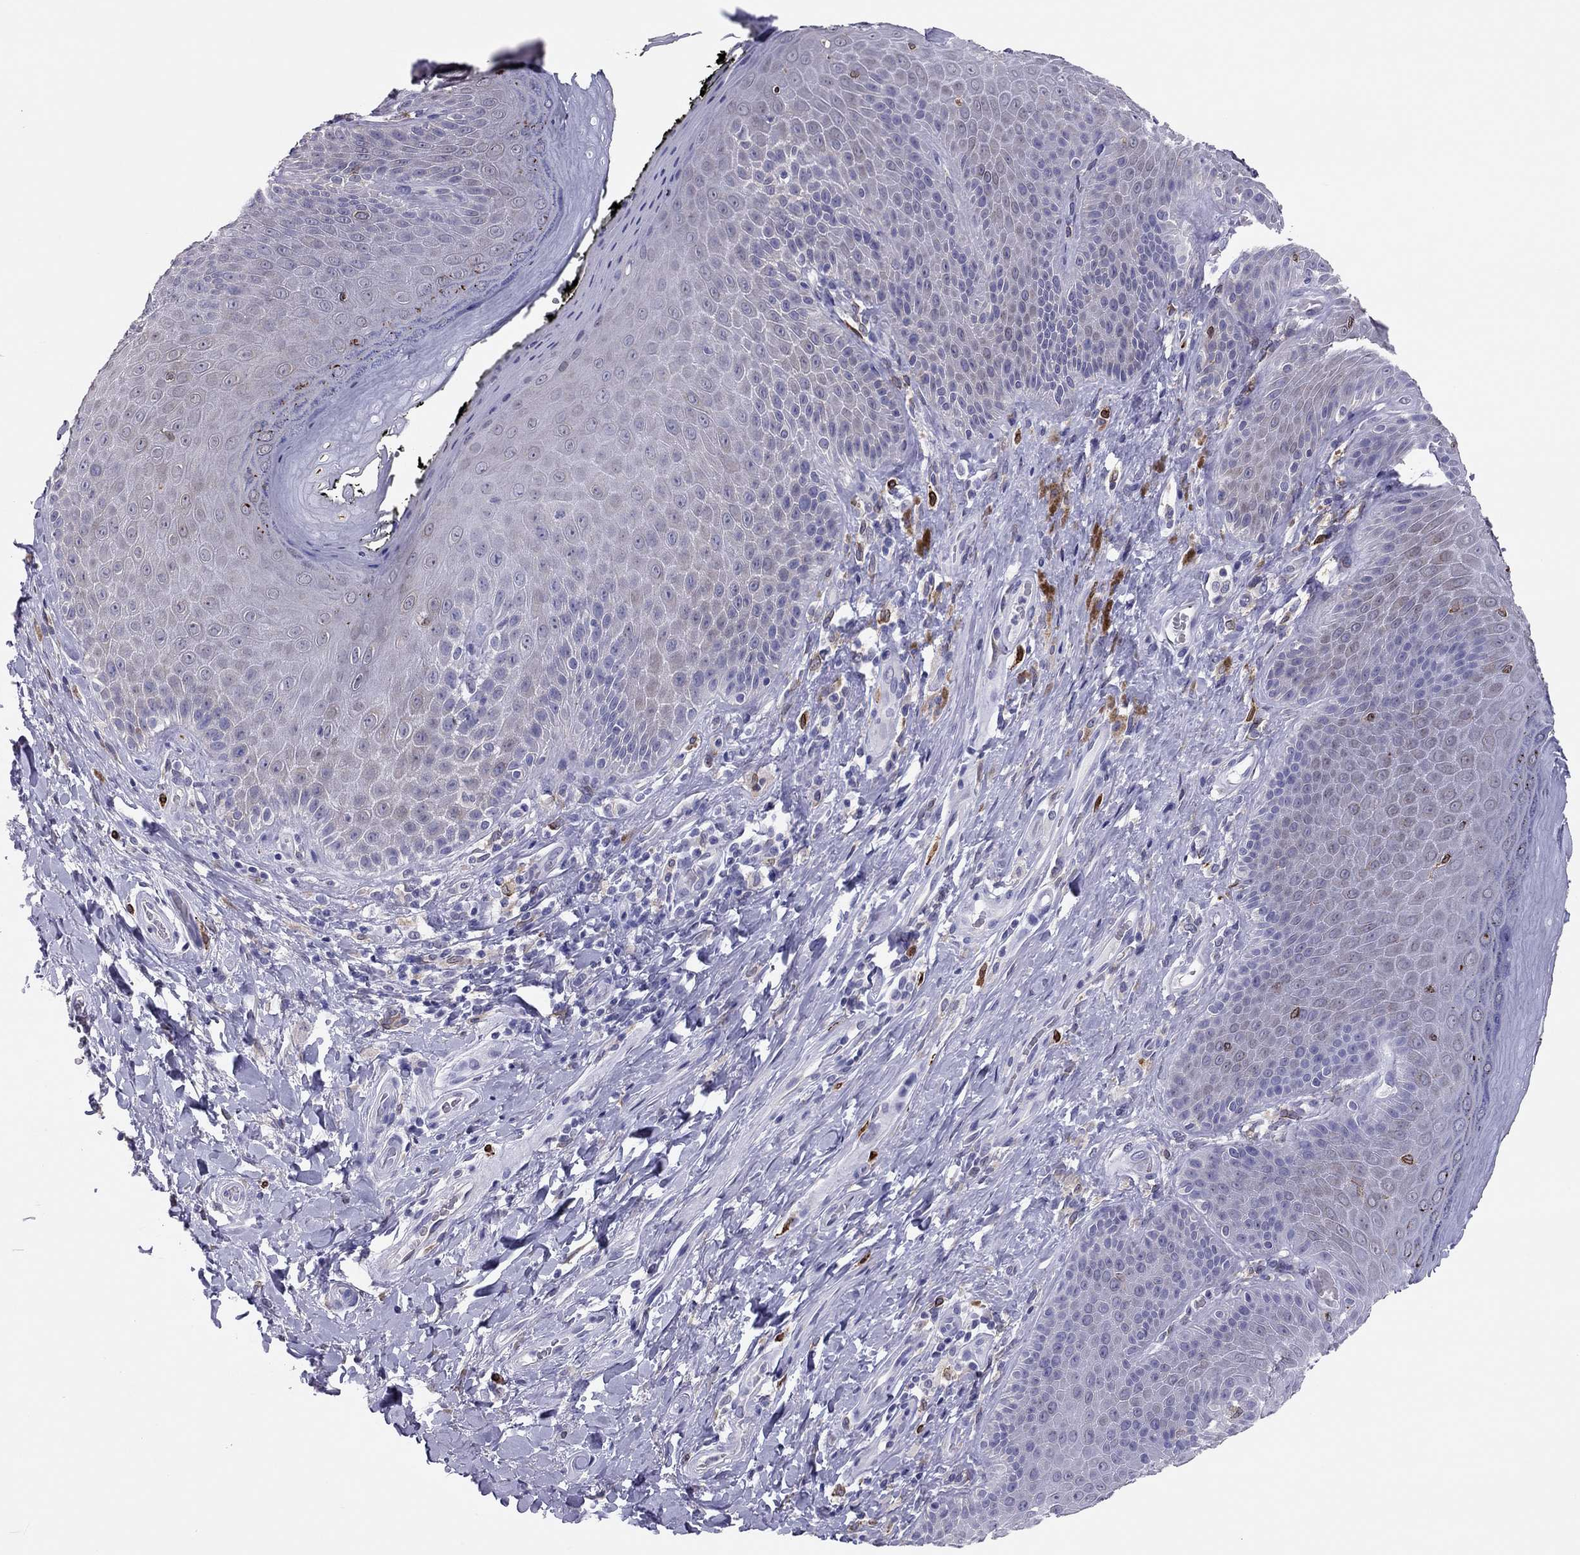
{"staining": {"intensity": "negative", "quantity": "none", "location": "none"}, "tissue": "skin", "cell_type": "Epidermal cells", "image_type": "normal", "snomed": [{"axis": "morphology", "description": "Normal tissue, NOS"}, {"axis": "topography", "description": "Skeletal muscle"}, {"axis": "topography", "description": "Anal"}, {"axis": "topography", "description": "Peripheral nerve tissue"}], "caption": "An immunohistochemistry image of benign skin is shown. There is no staining in epidermal cells of skin. The staining is performed using DAB (3,3'-diaminobenzidine) brown chromogen with nuclei counter-stained in using hematoxylin.", "gene": "ADORA2A", "patient": {"sex": "male", "age": 53}}